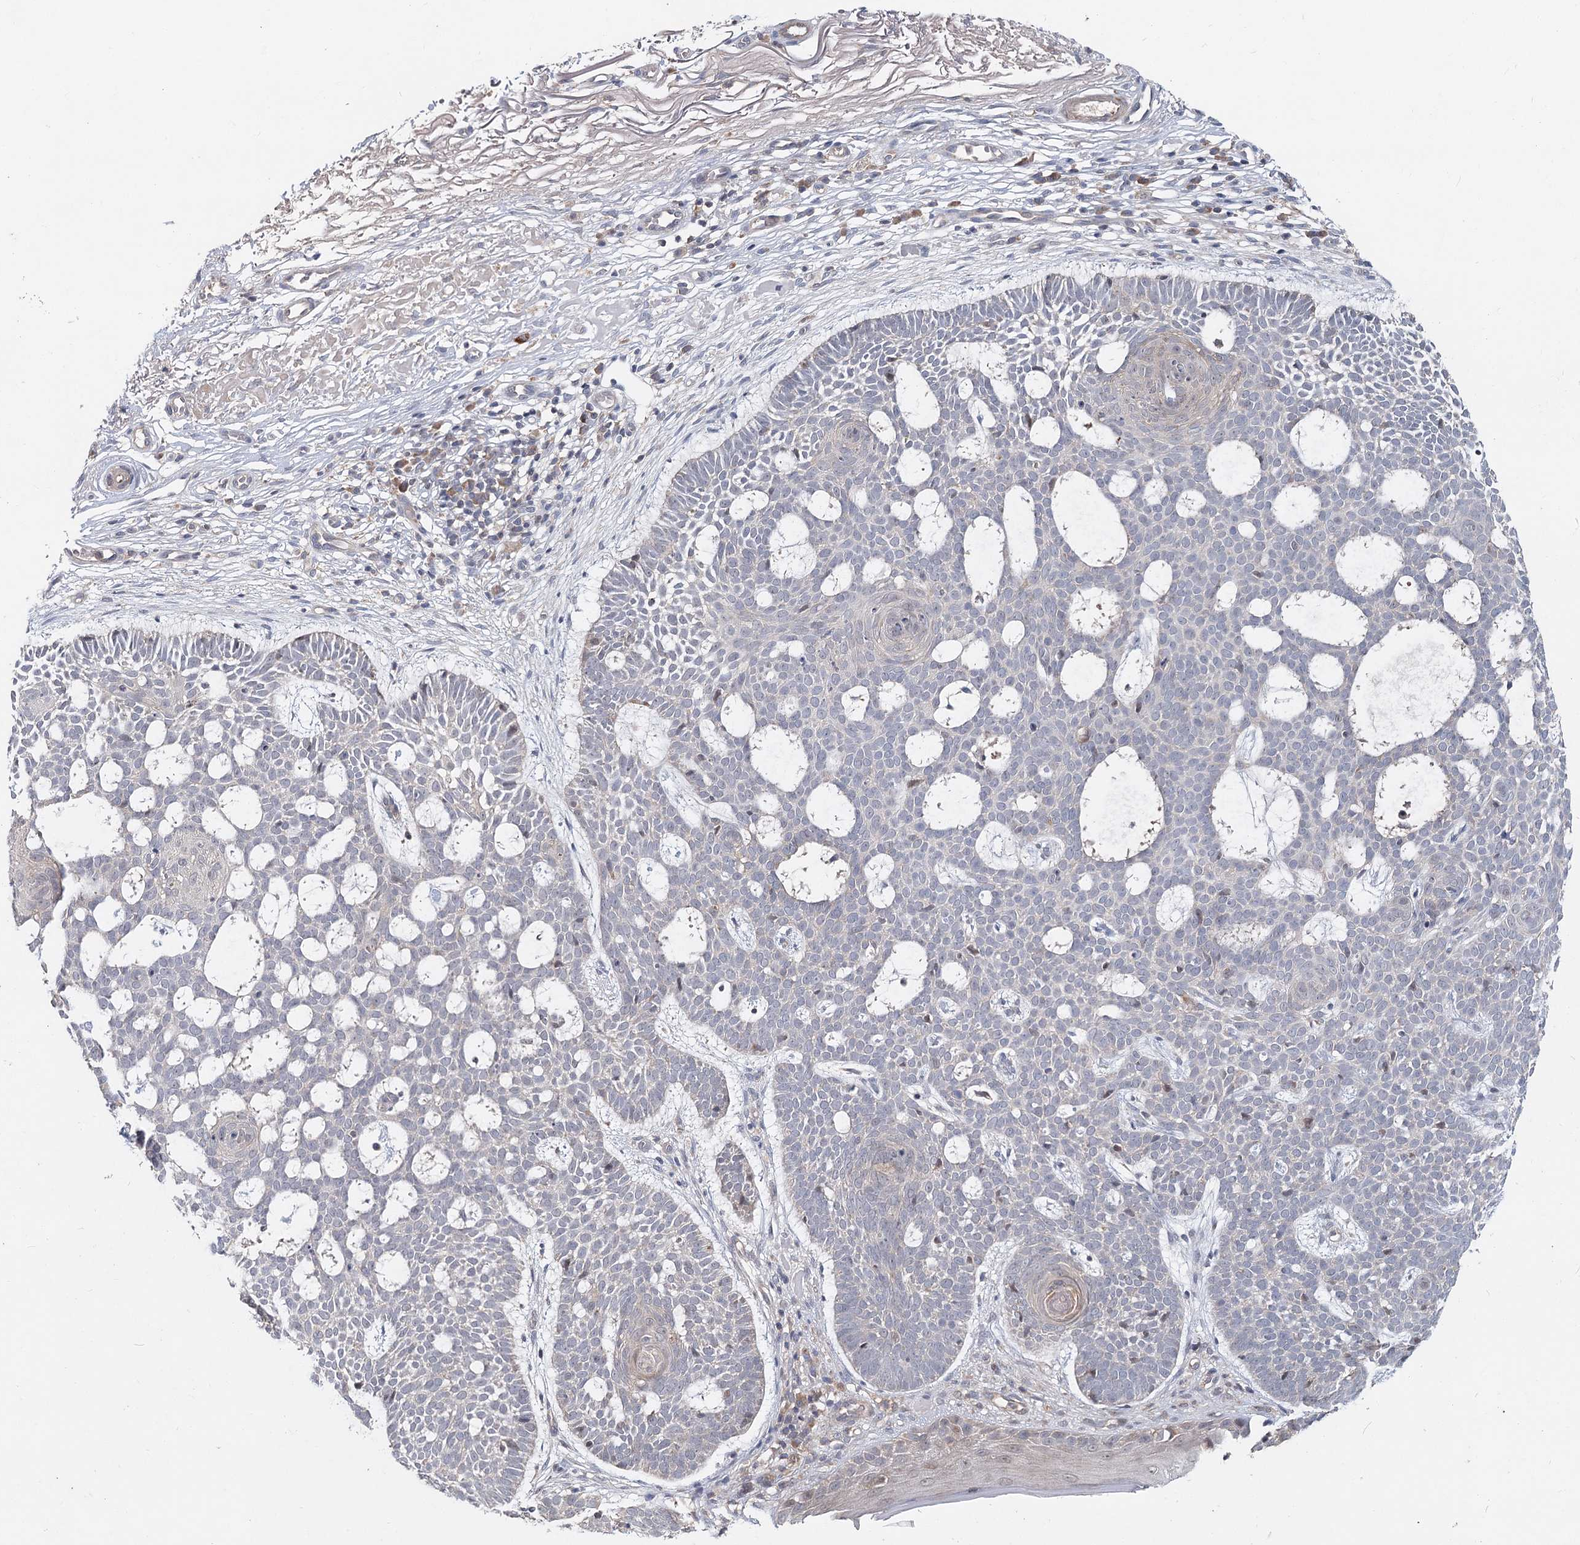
{"staining": {"intensity": "weak", "quantity": "25%-75%", "location": "cytoplasmic/membranous"}, "tissue": "skin cancer", "cell_type": "Tumor cells", "image_type": "cancer", "snomed": [{"axis": "morphology", "description": "Basal cell carcinoma"}, {"axis": "topography", "description": "Skin"}], "caption": "An immunohistochemistry photomicrograph of neoplastic tissue is shown. Protein staining in brown labels weak cytoplasmic/membranous positivity in skin basal cell carcinoma within tumor cells.", "gene": "AP3B1", "patient": {"sex": "male", "age": 85}}